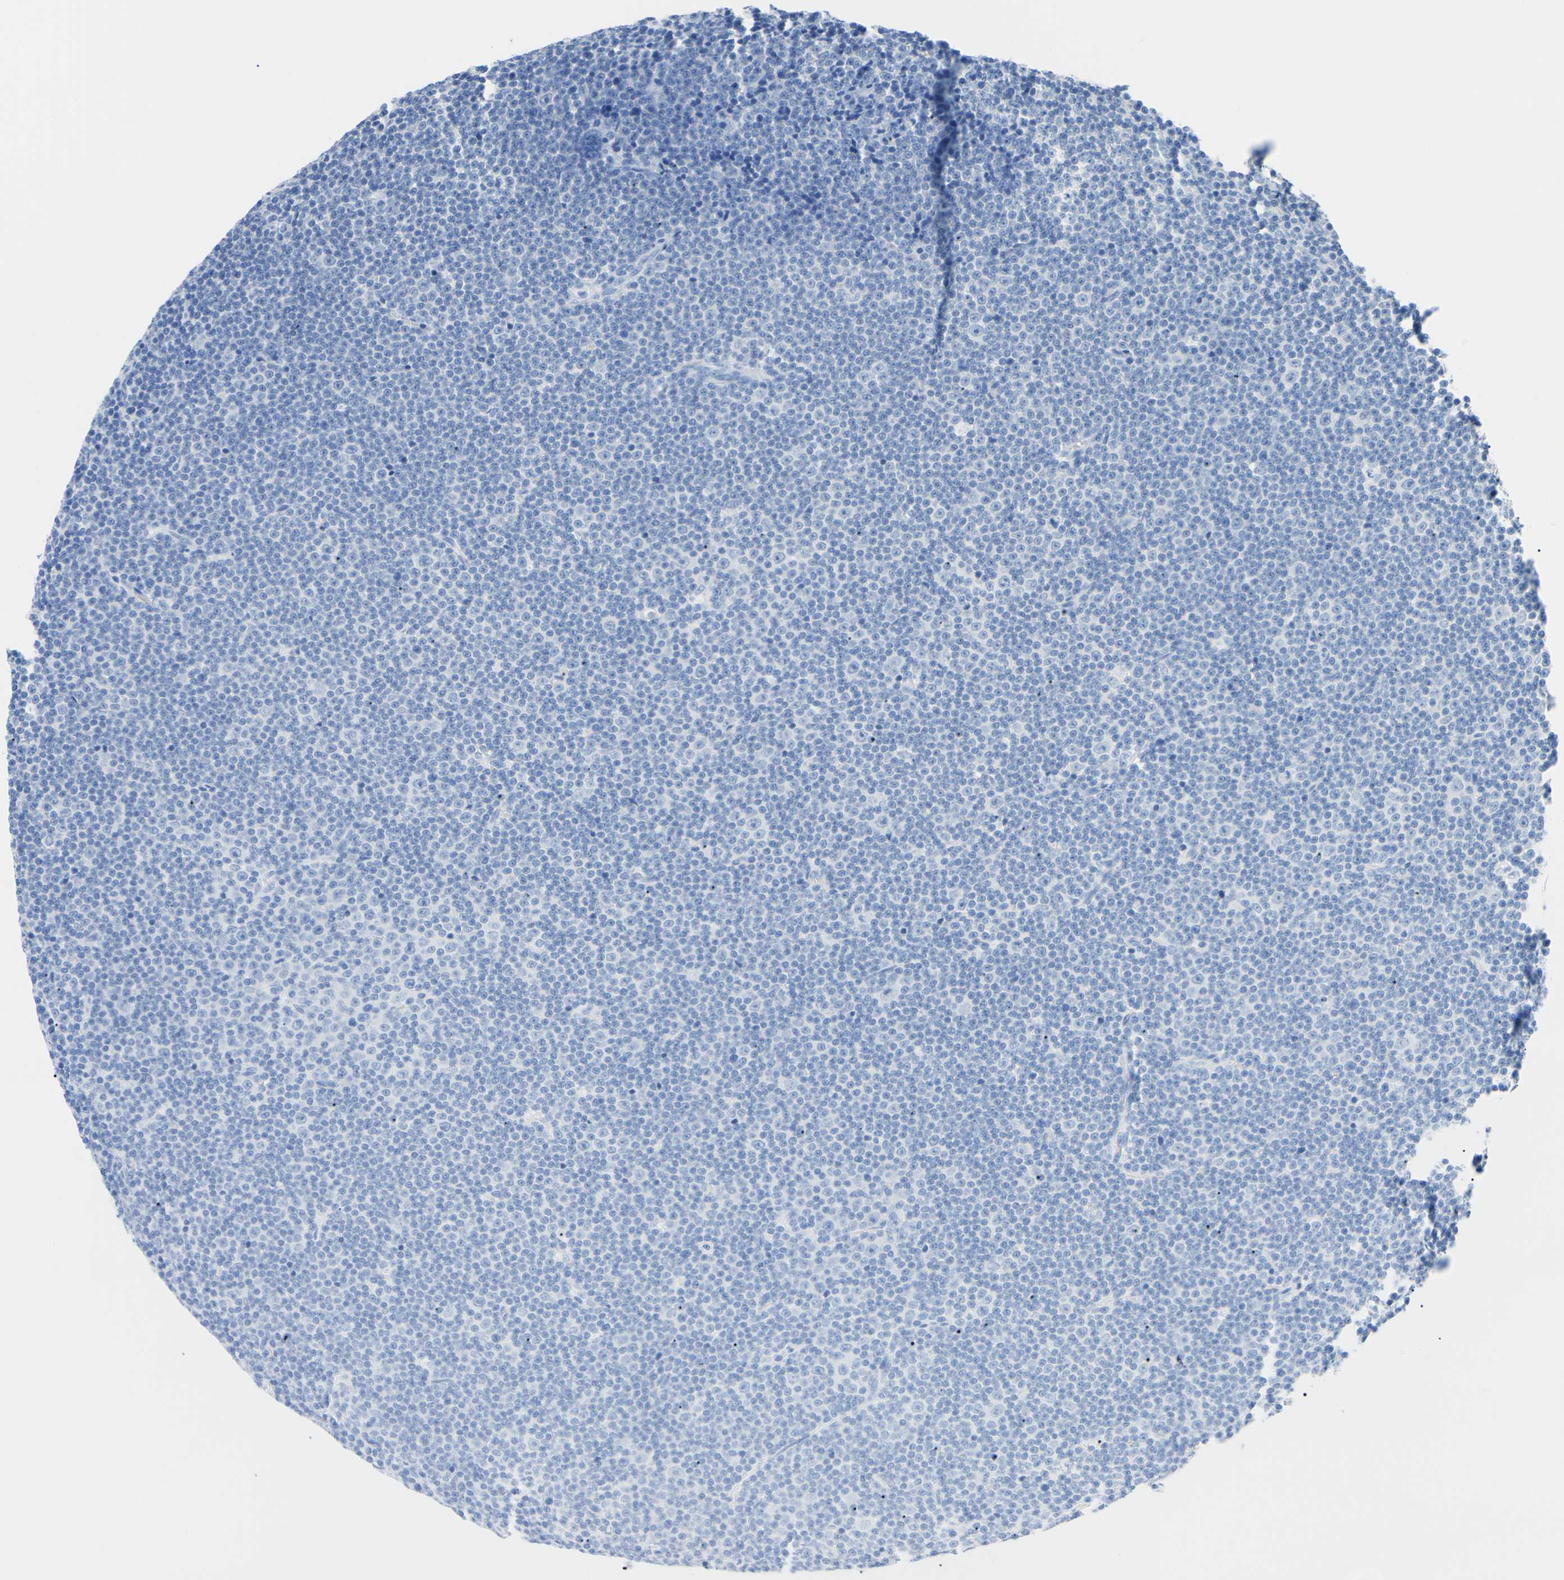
{"staining": {"intensity": "negative", "quantity": "none", "location": "none"}, "tissue": "lymphoma", "cell_type": "Tumor cells", "image_type": "cancer", "snomed": [{"axis": "morphology", "description": "Malignant lymphoma, non-Hodgkin's type, Low grade"}, {"axis": "topography", "description": "Lymph node"}], "caption": "Immunohistochemical staining of human lymphoma exhibits no significant expression in tumor cells.", "gene": "RARS1", "patient": {"sex": "female", "age": 67}}